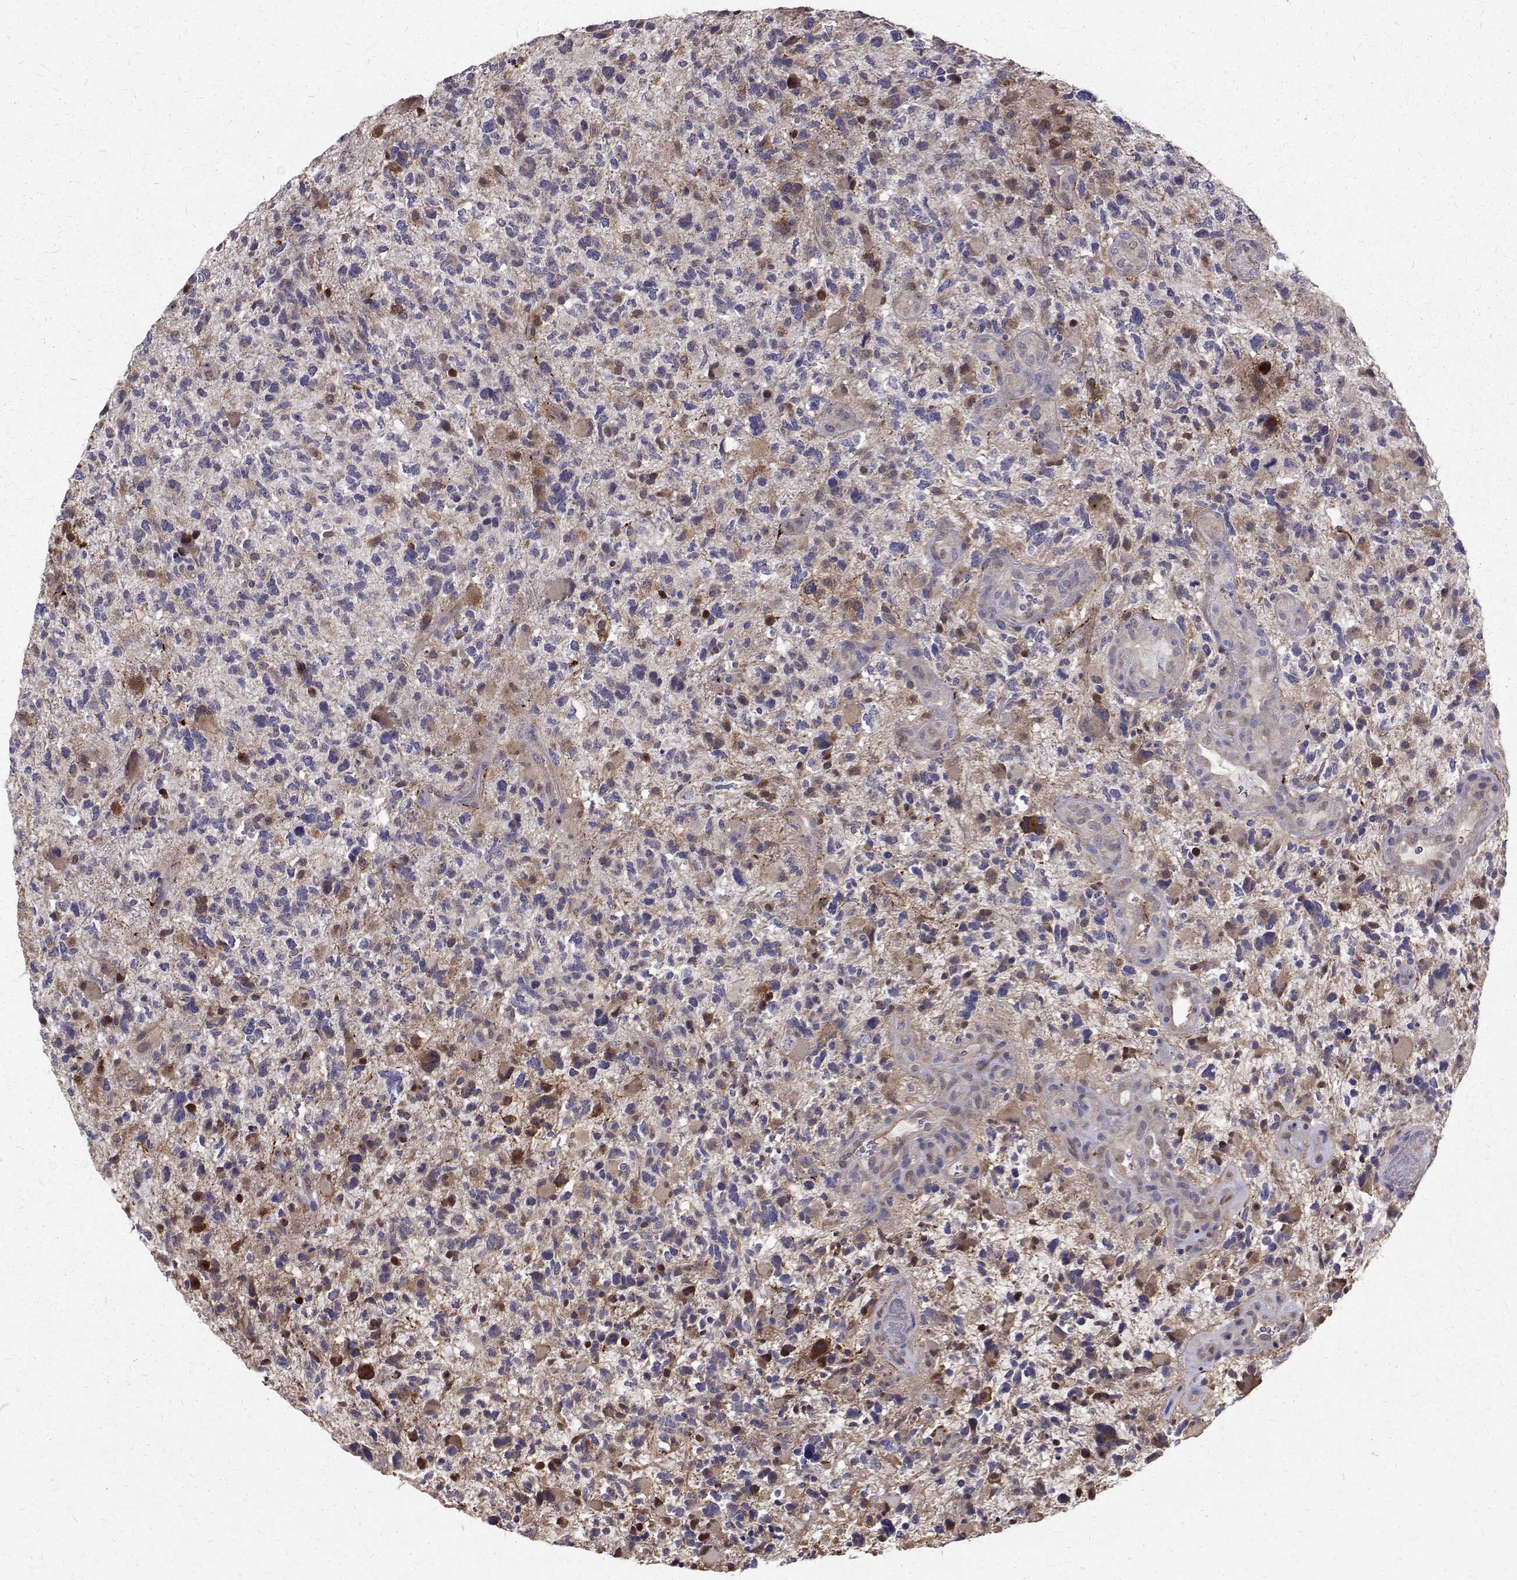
{"staining": {"intensity": "moderate", "quantity": "<25%", "location": "nuclear"}, "tissue": "glioma", "cell_type": "Tumor cells", "image_type": "cancer", "snomed": [{"axis": "morphology", "description": "Glioma, malignant, High grade"}, {"axis": "topography", "description": "Brain"}], "caption": "Human malignant glioma (high-grade) stained with a brown dye shows moderate nuclear positive positivity in about <25% of tumor cells.", "gene": "CCDC89", "patient": {"sex": "female", "age": 71}}